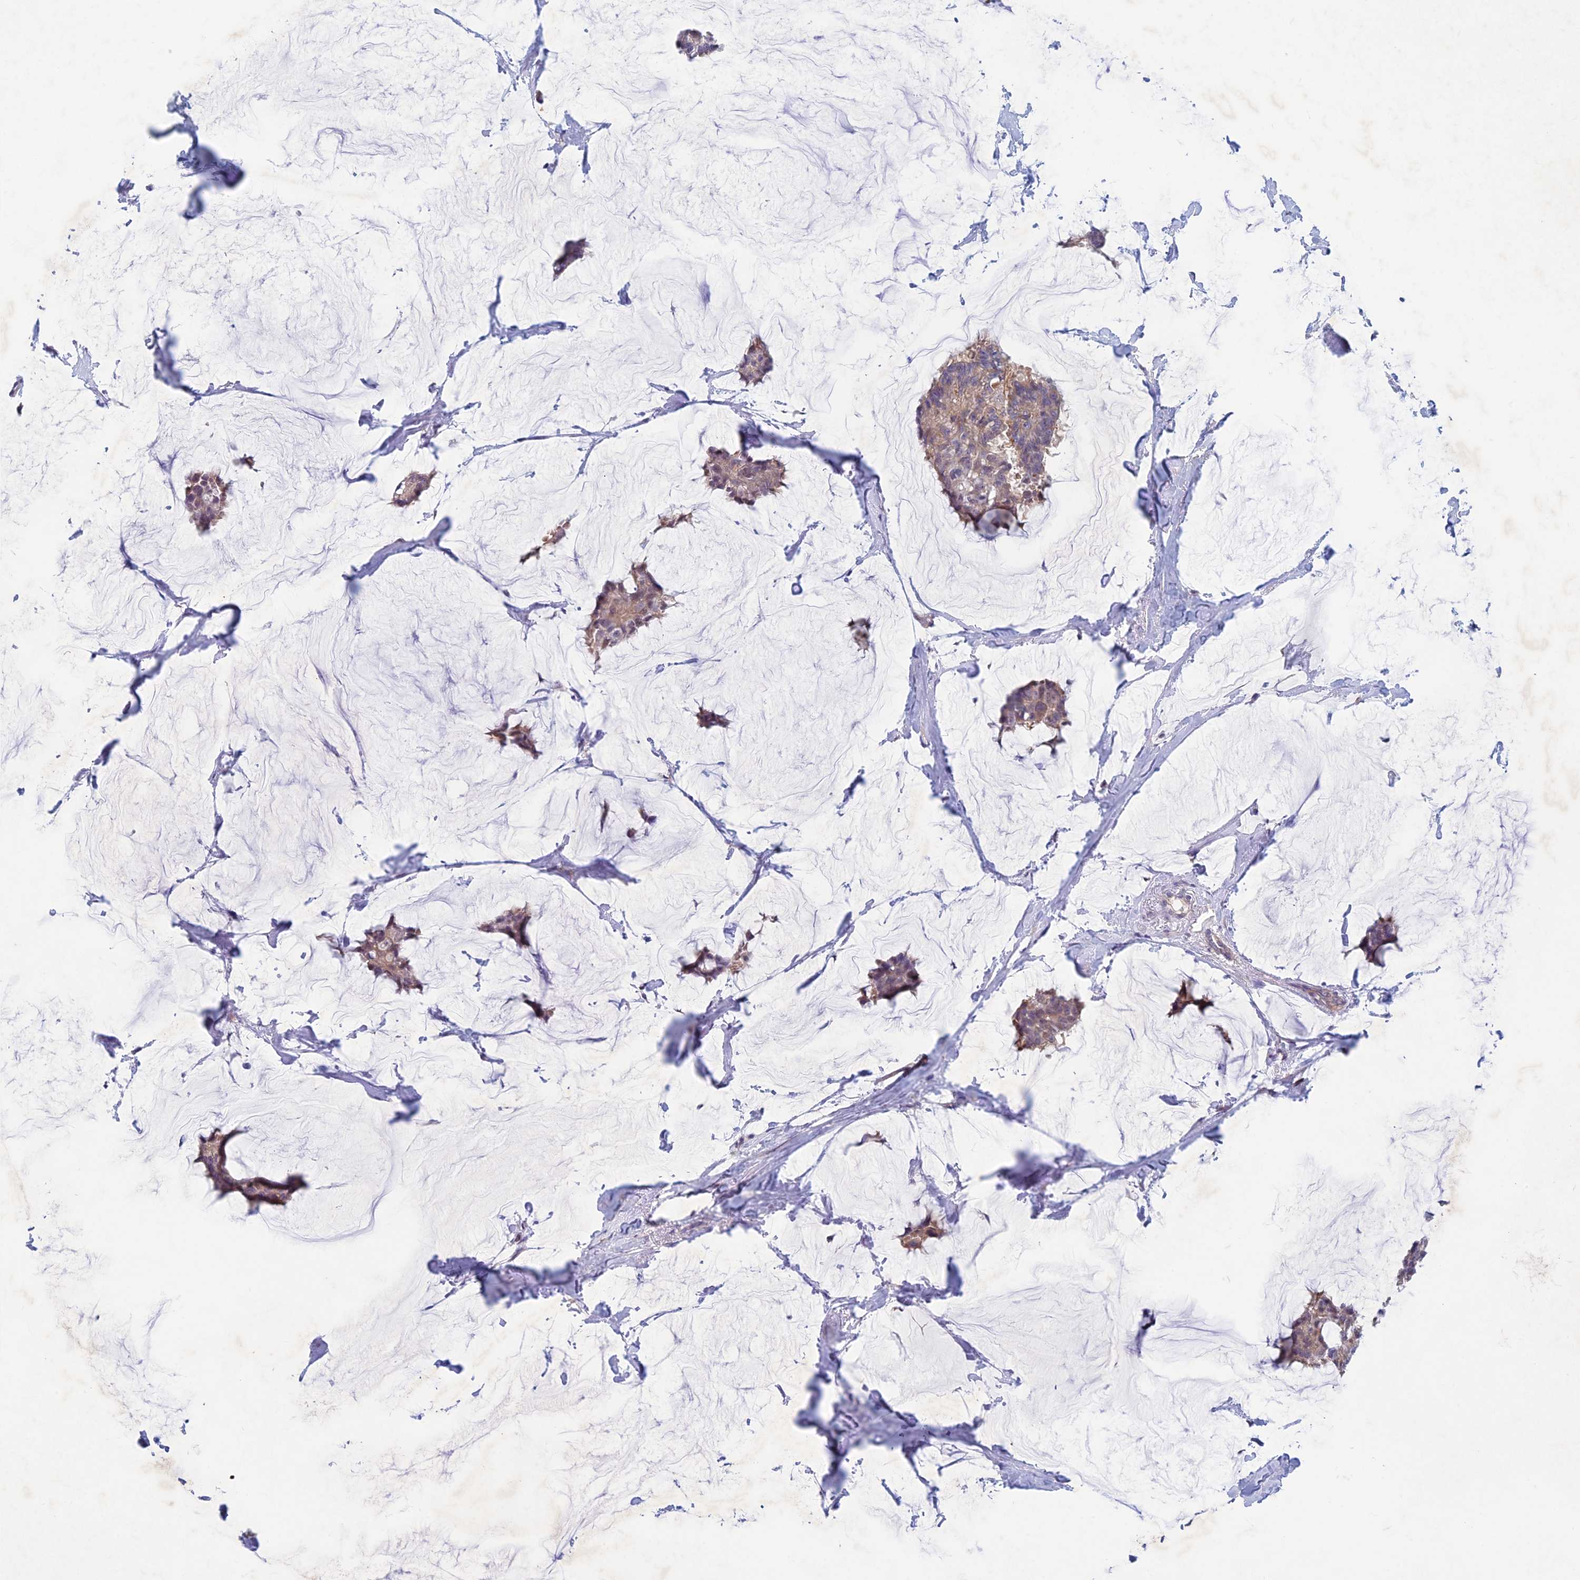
{"staining": {"intensity": "weak", "quantity": "<25%", "location": "cytoplasmic/membranous"}, "tissue": "breast cancer", "cell_type": "Tumor cells", "image_type": "cancer", "snomed": [{"axis": "morphology", "description": "Duct carcinoma"}, {"axis": "topography", "description": "Breast"}], "caption": "This is a micrograph of IHC staining of breast cancer, which shows no expression in tumor cells.", "gene": "PTHLH", "patient": {"sex": "female", "age": 93}}